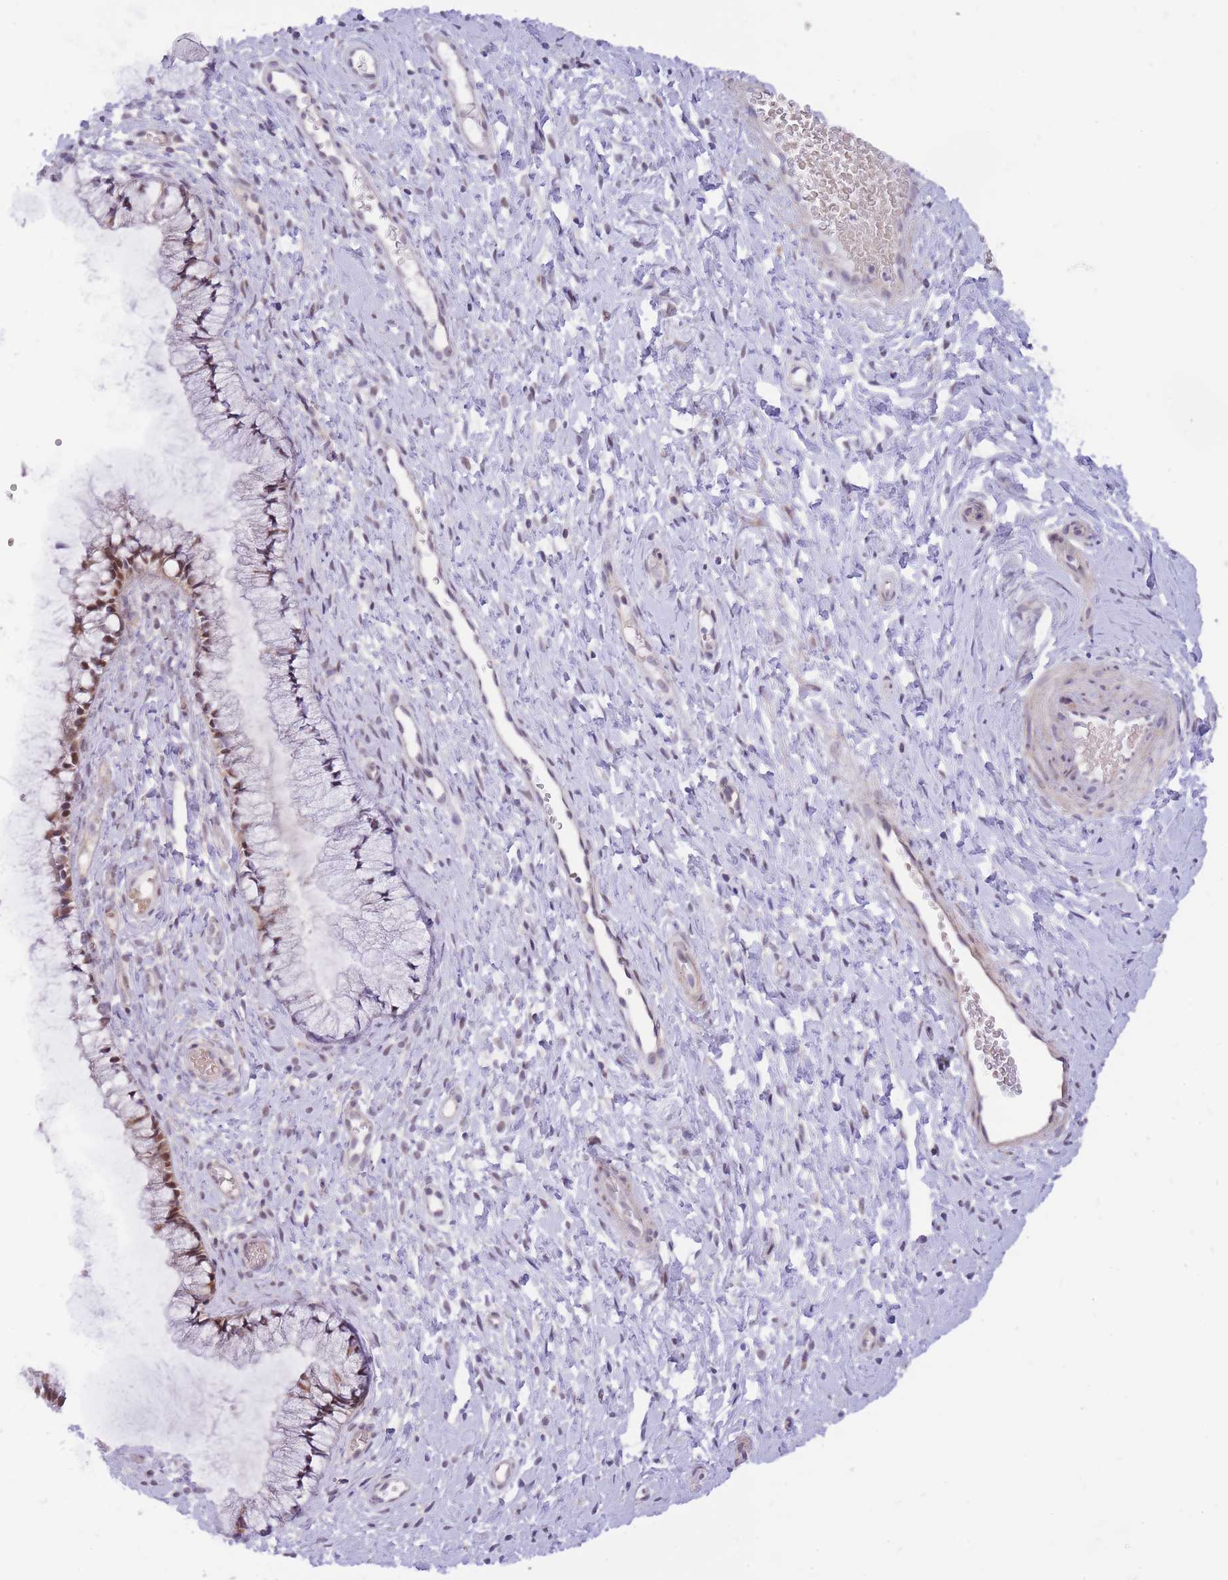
{"staining": {"intensity": "moderate", "quantity": "<25%", "location": "nuclear"}, "tissue": "cervix", "cell_type": "Glandular cells", "image_type": "normal", "snomed": [{"axis": "morphology", "description": "Normal tissue, NOS"}, {"axis": "topography", "description": "Cervix"}], "caption": "Human cervix stained with a brown dye reveals moderate nuclear positive expression in approximately <25% of glandular cells.", "gene": "MINDY2", "patient": {"sex": "female", "age": 36}}